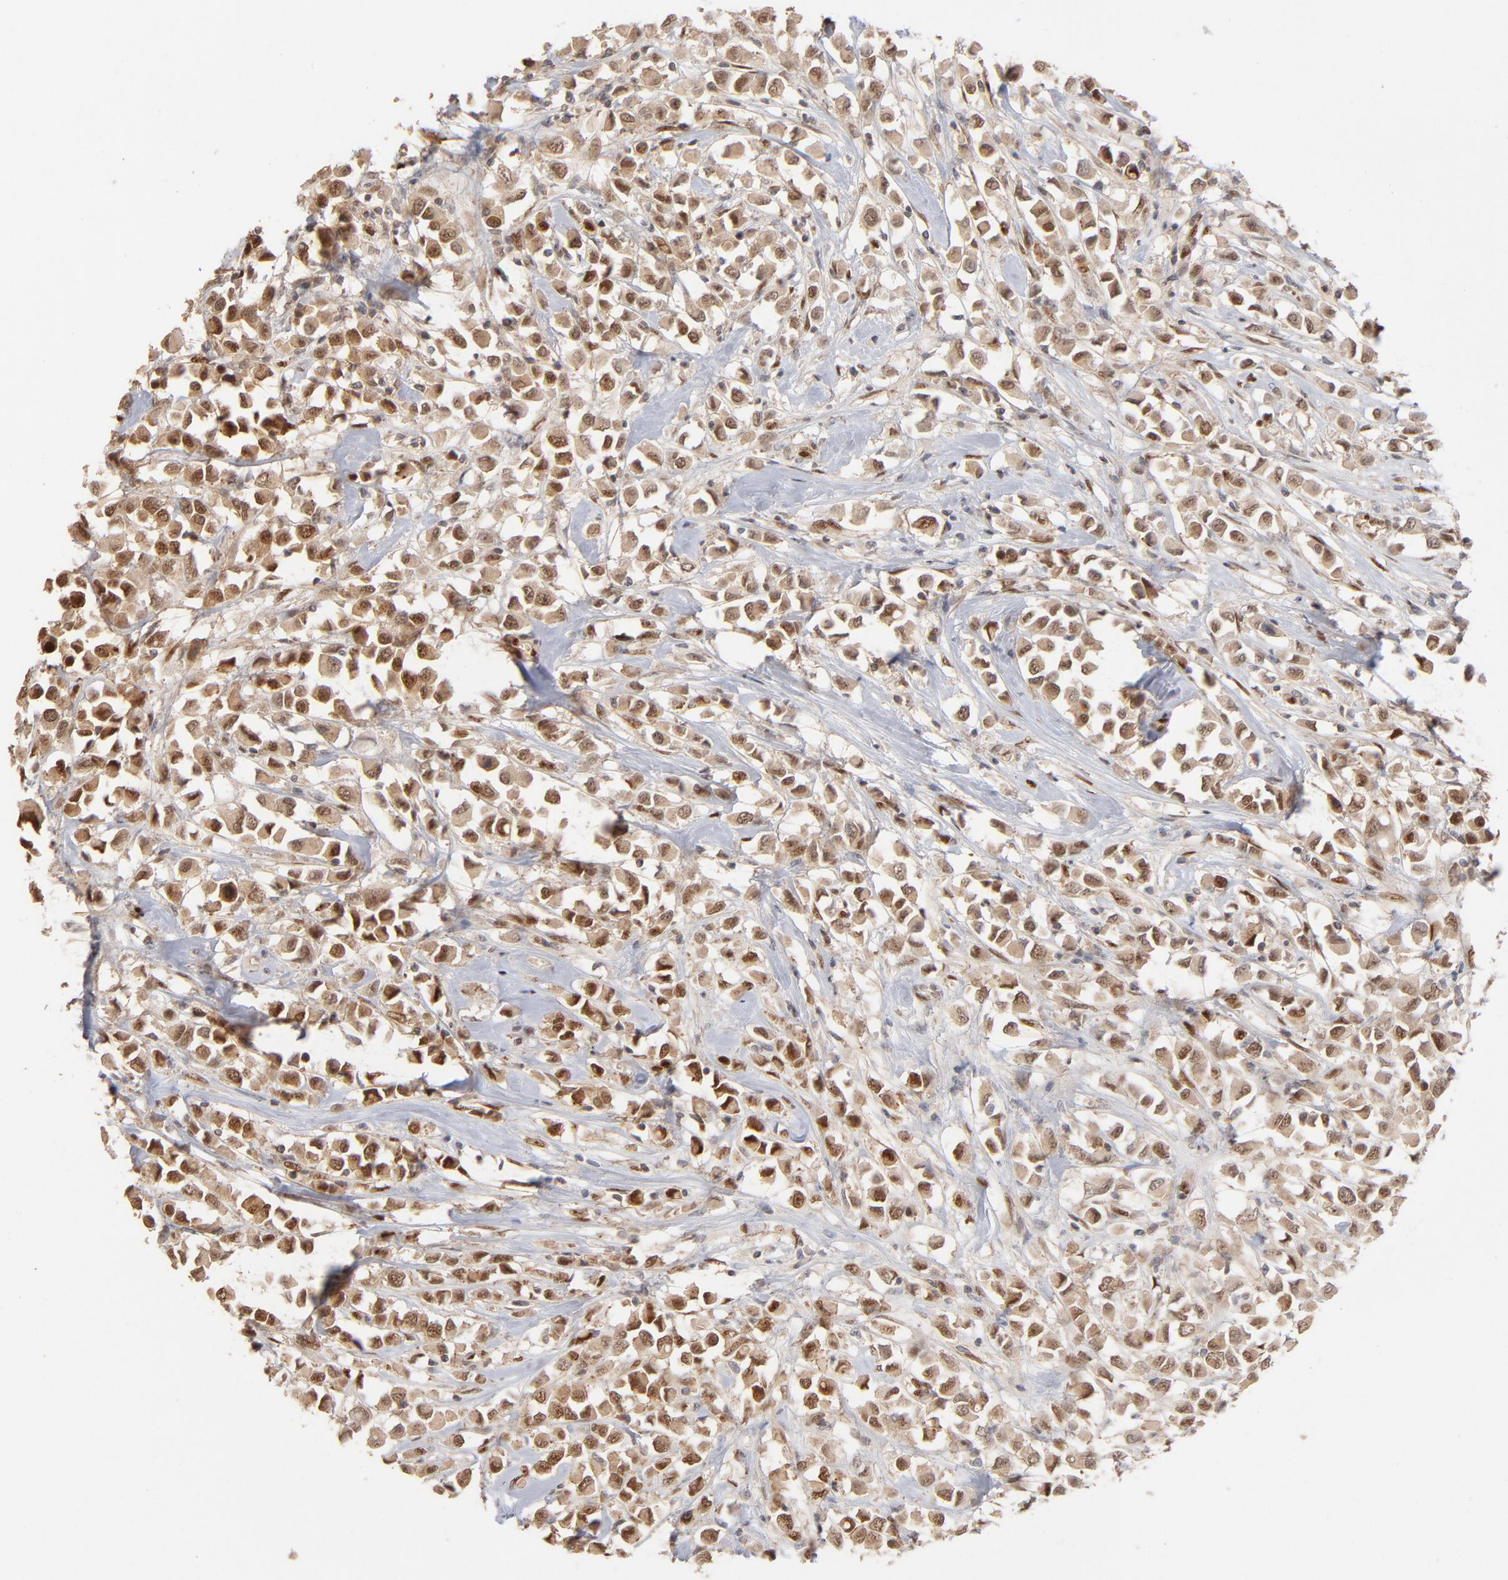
{"staining": {"intensity": "moderate", "quantity": ">75%", "location": "cytoplasmic/membranous,nuclear"}, "tissue": "breast cancer", "cell_type": "Tumor cells", "image_type": "cancer", "snomed": [{"axis": "morphology", "description": "Duct carcinoma"}, {"axis": "topography", "description": "Breast"}], "caption": "There is medium levels of moderate cytoplasmic/membranous and nuclear staining in tumor cells of breast cancer (invasive ductal carcinoma), as demonstrated by immunohistochemical staining (brown color).", "gene": "NFIB", "patient": {"sex": "female", "age": 61}}